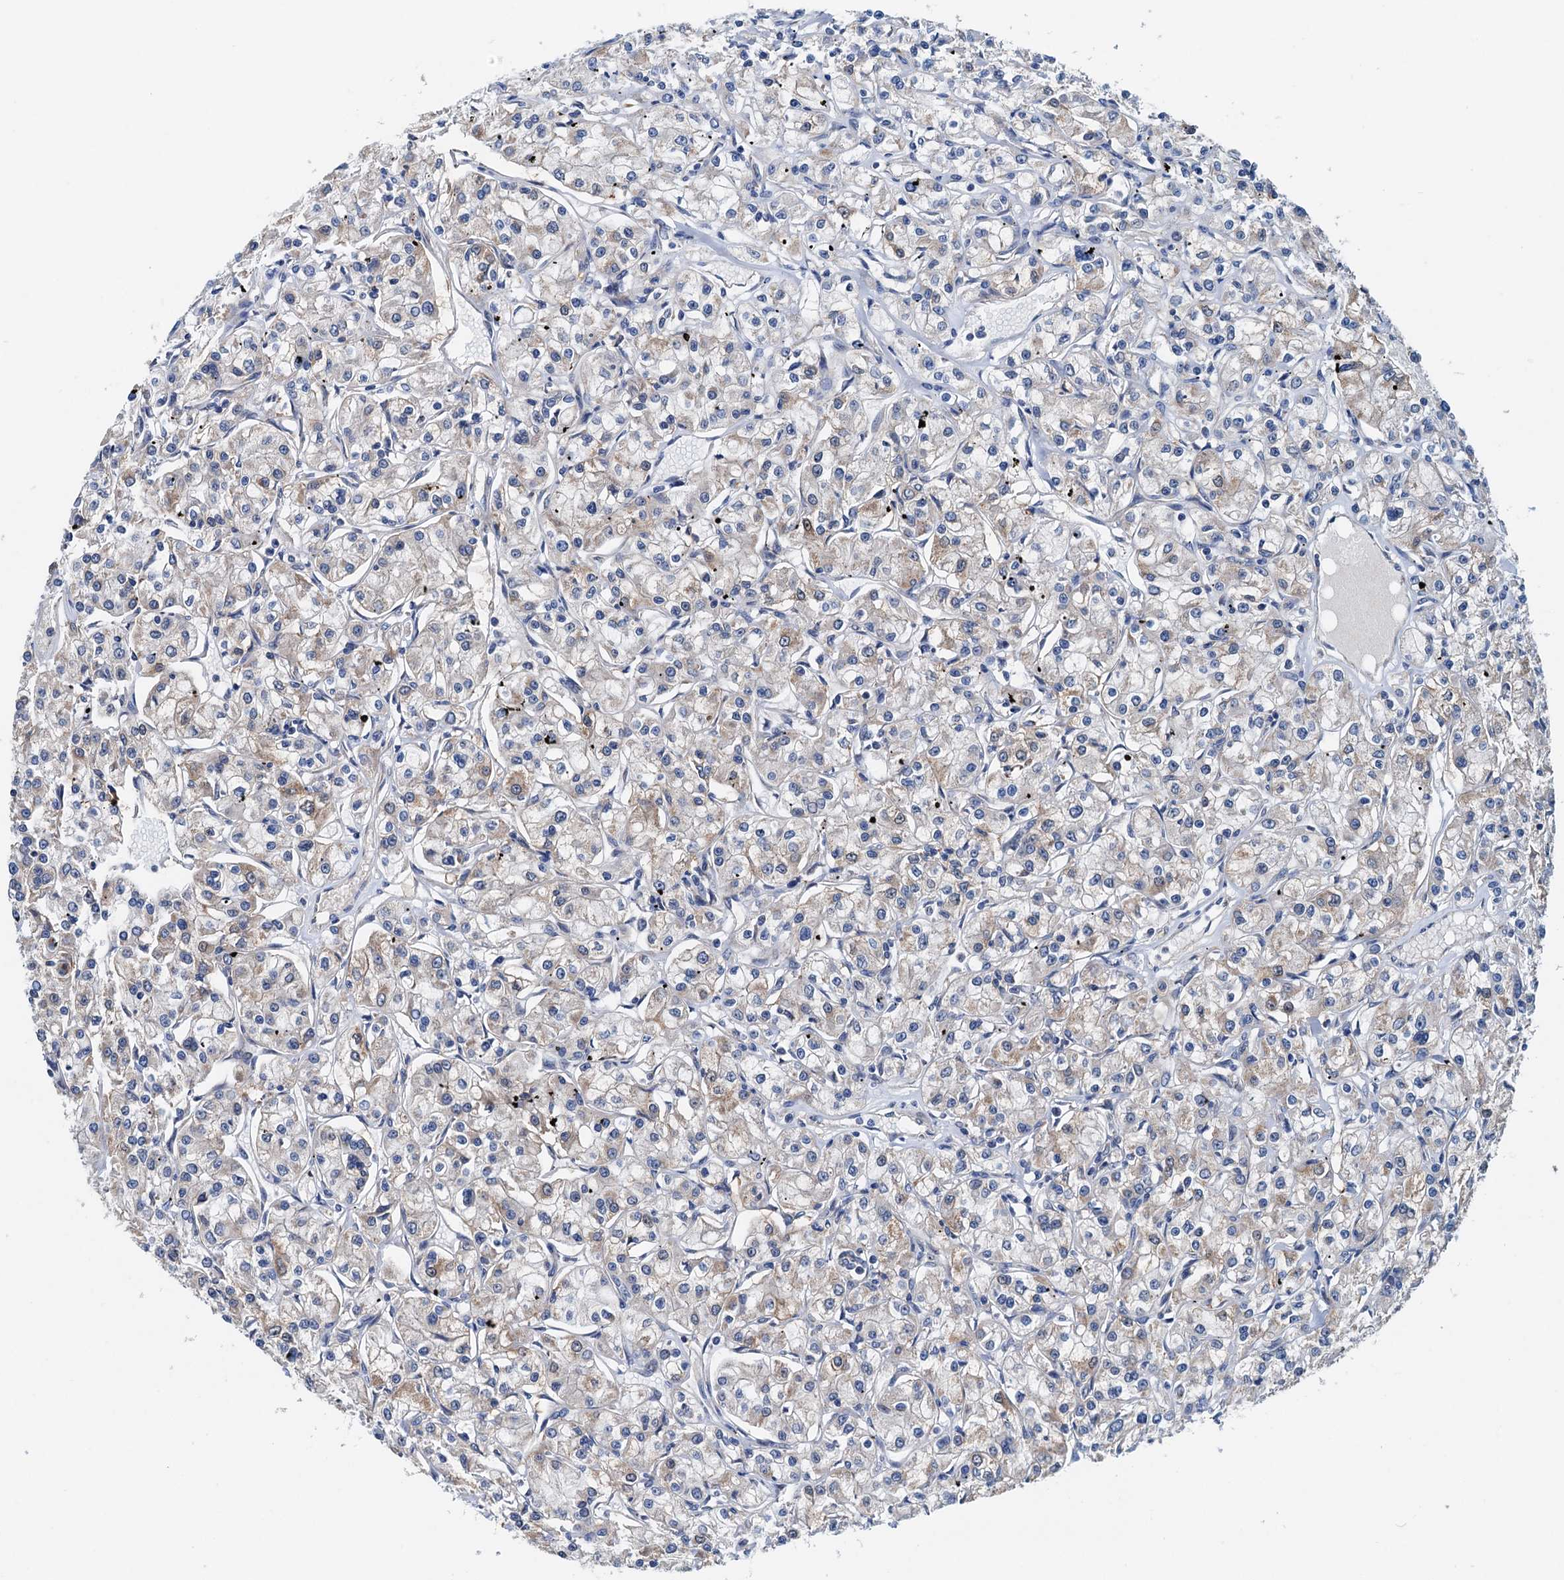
{"staining": {"intensity": "weak", "quantity": "<25%", "location": "cytoplasmic/membranous"}, "tissue": "renal cancer", "cell_type": "Tumor cells", "image_type": "cancer", "snomed": [{"axis": "morphology", "description": "Adenocarcinoma, NOS"}, {"axis": "topography", "description": "Kidney"}], "caption": "Protein analysis of renal cancer (adenocarcinoma) shows no significant staining in tumor cells. Brightfield microscopy of immunohistochemistry (IHC) stained with DAB (3,3'-diaminobenzidine) (brown) and hematoxylin (blue), captured at high magnification.", "gene": "ELAC1", "patient": {"sex": "female", "age": 59}}